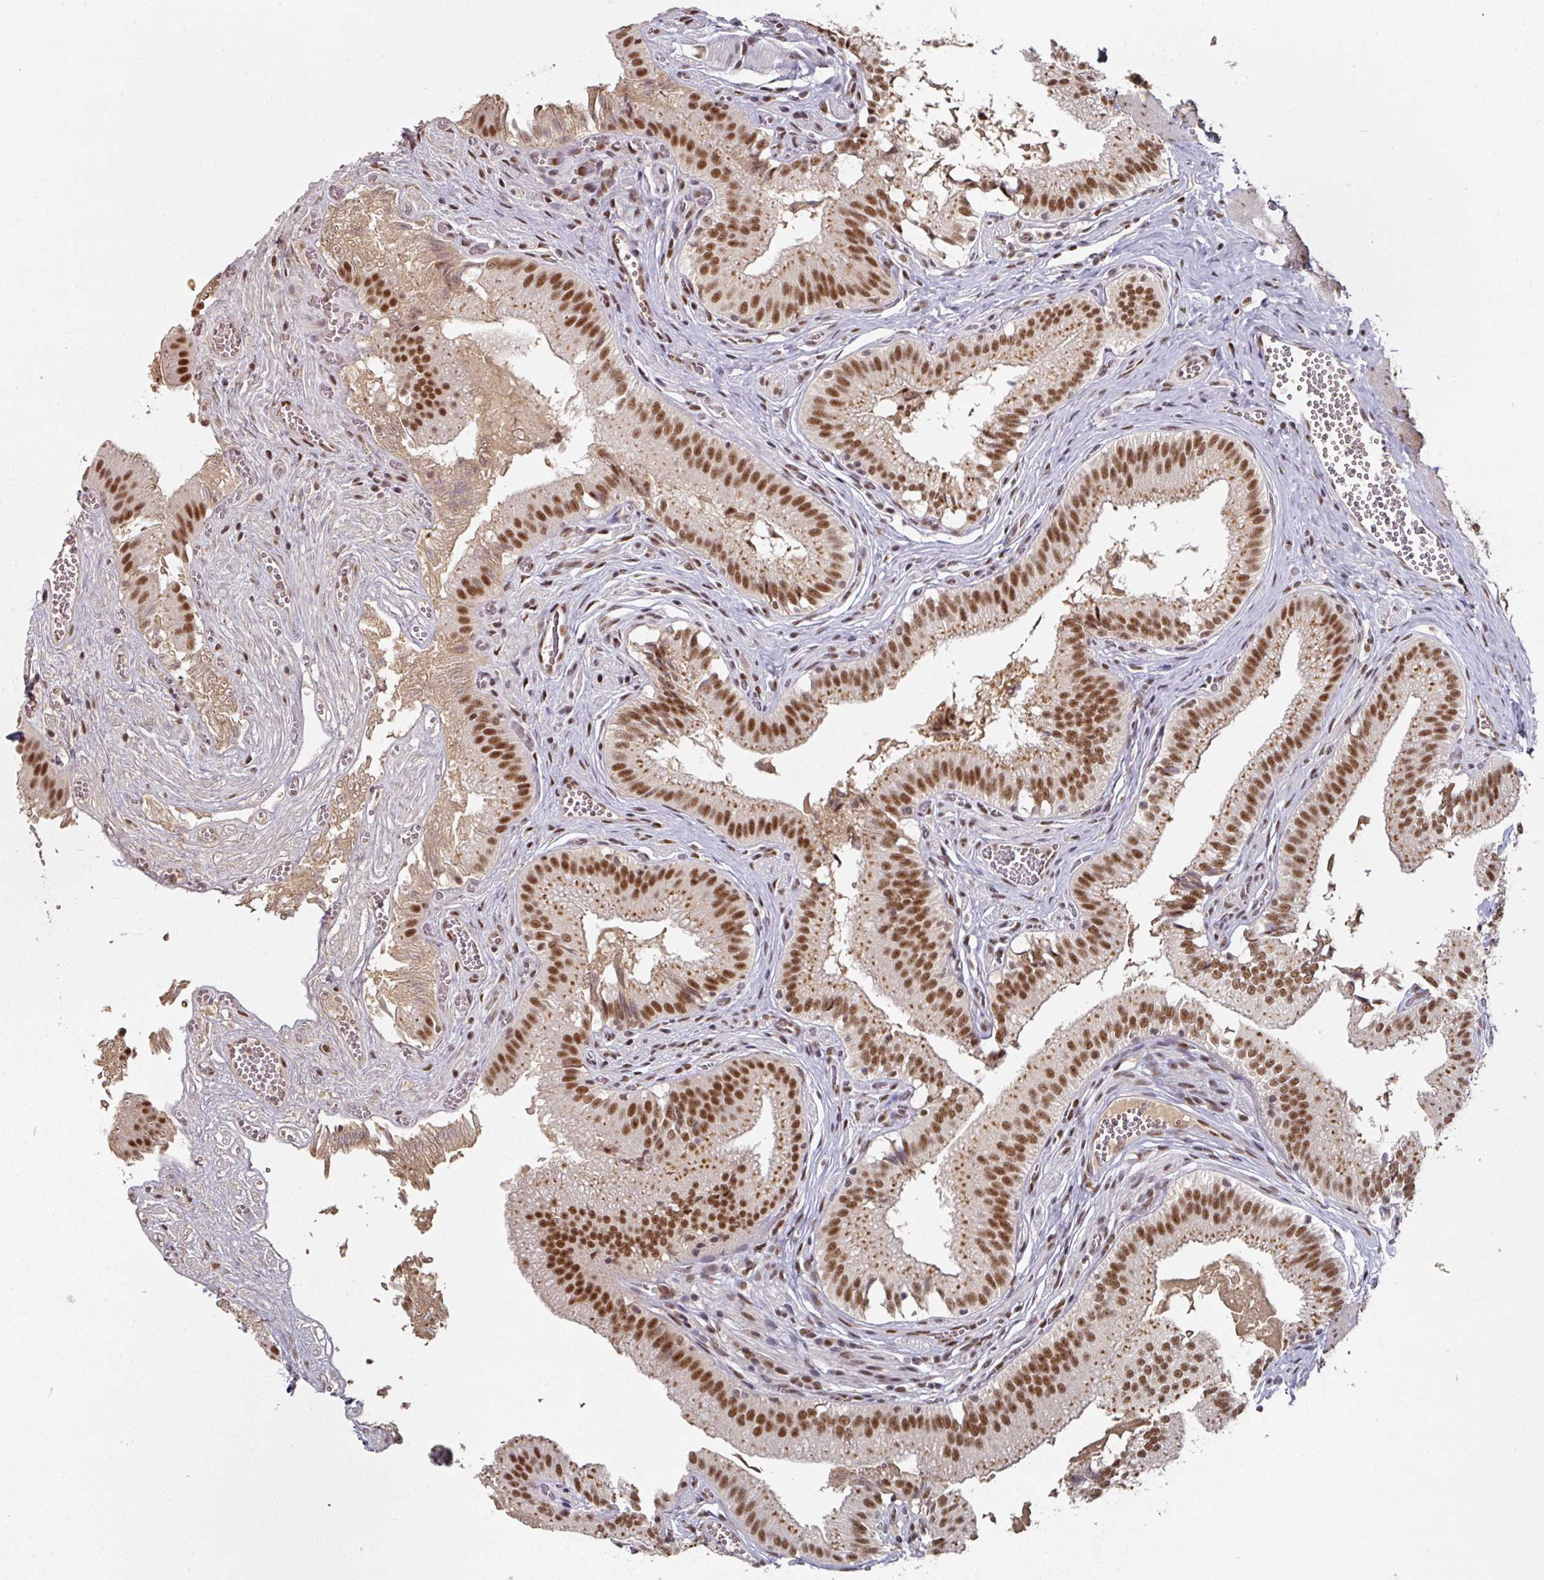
{"staining": {"intensity": "strong", "quantity": ">75%", "location": "nuclear"}, "tissue": "gallbladder", "cell_type": "Glandular cells", "image_type": "normal", "snomed": [{"axis": "morphology", "description": "Normal tissue, NOS"}, {"axis": "topography", "description": "Gallbladder"}, {"axis": "topography", "description": "Peripheral nerve tissue"}], "caption": "Immunohistochemistry micrograph of benign gallbladder stained for a protein (brown), which demonstrates high levels of strong nuclear positivity in about >75% of glandular cells.", "gene": "ENSG00000289690", "patient": {"sex": "male", "age": 17}}